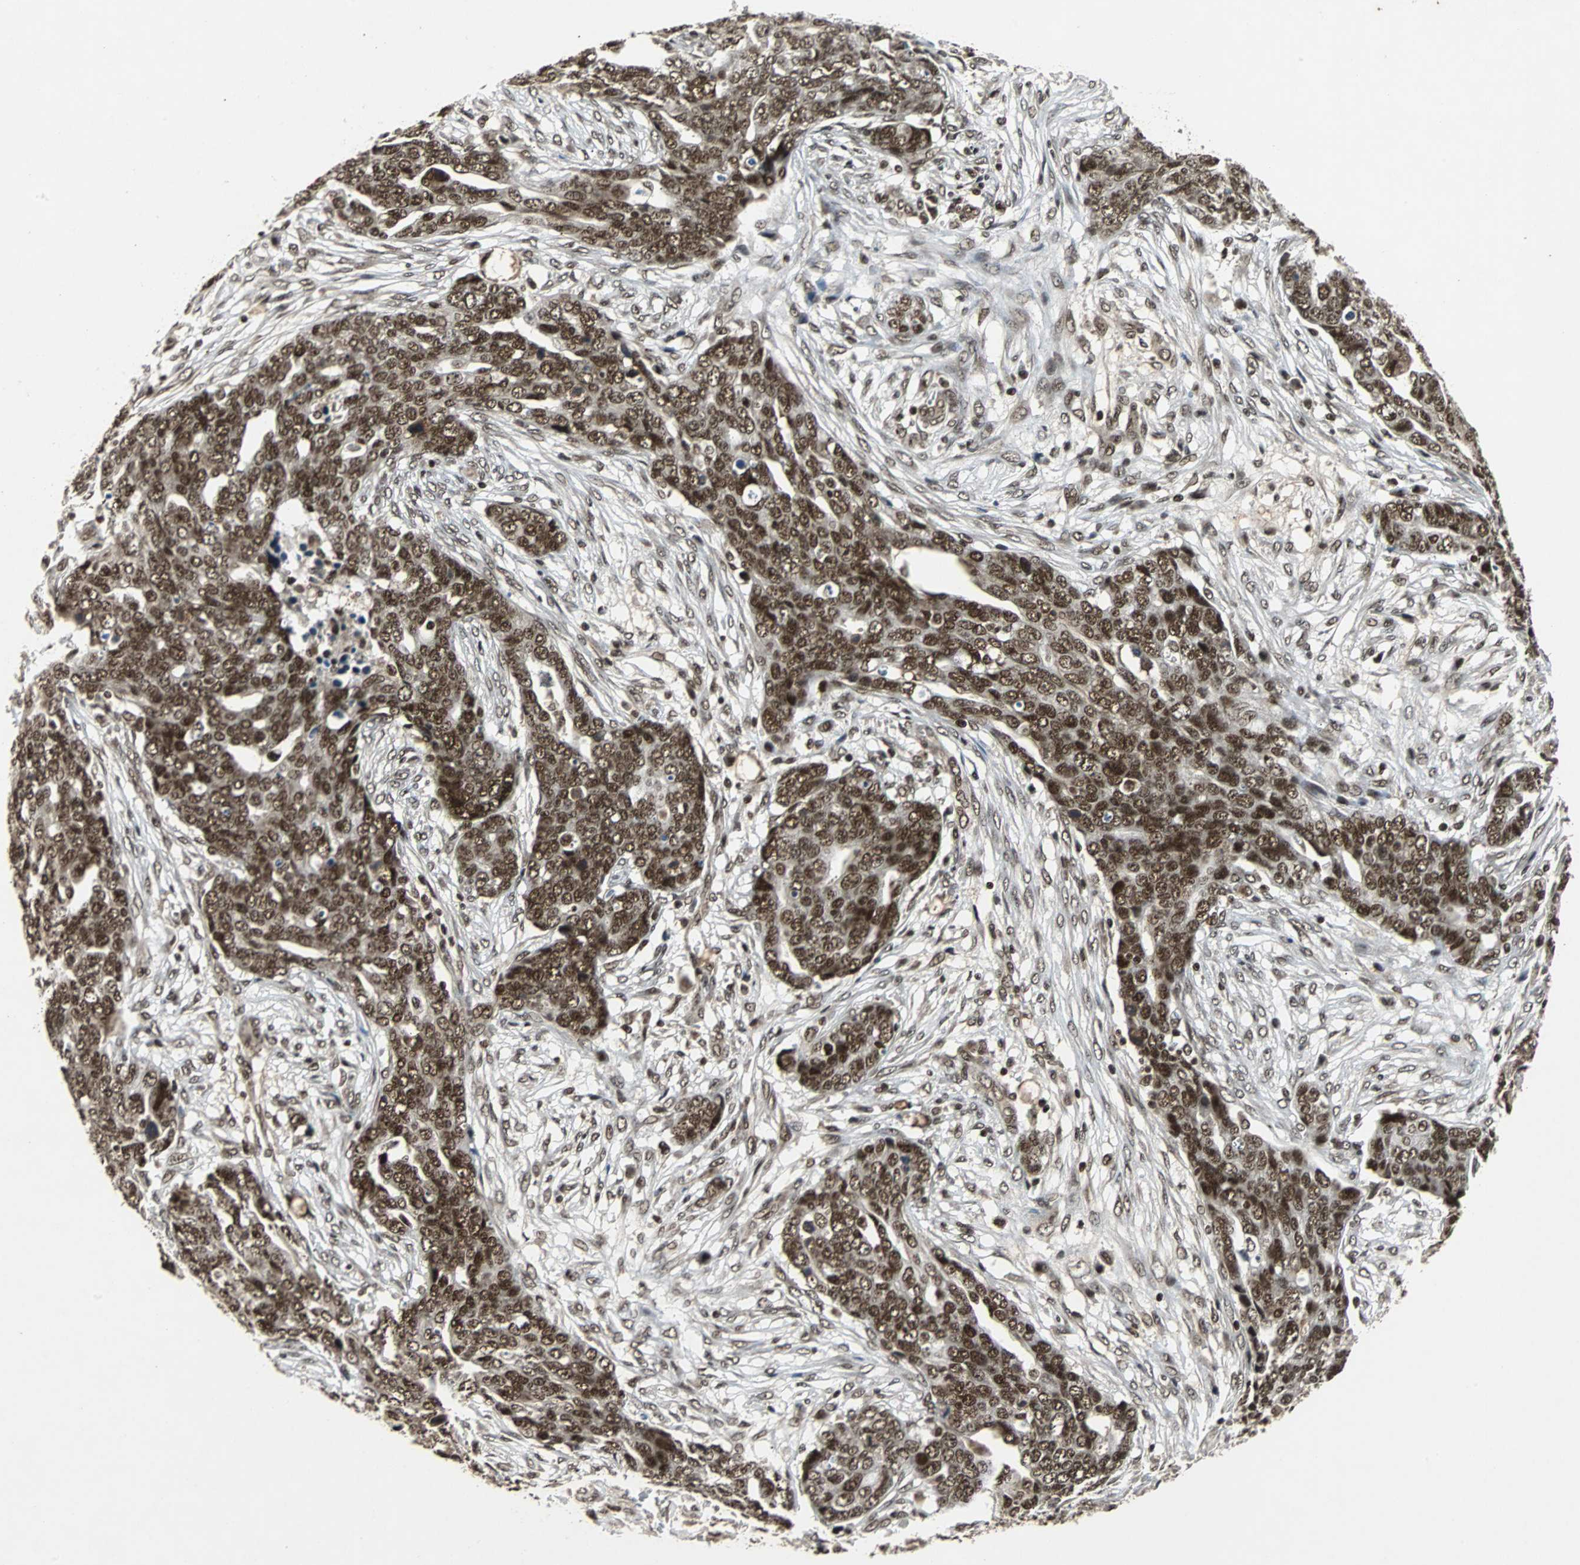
{"staining": {"intensity": "strong", "quantity": ">75%", "location": "nuclear"}, "tissue": "ovarian cancer", "cell_type": "Tumor cells", "image_type": "cancer", "snomed": [{"axis": "morphology", "description": "Normal tissue, NOS"}, {"axis": "morphology", "description": "Cystadenocarcinoma, serous, NOS"}, {"axis": "topography", "description": "Fallopian tube"}, {"axis": "topography", "description": "Ovary"}], "caption": "Ovarian cancer stained with immunohistochemistry displays strong nuclear expression in approximately >75% of tumor cells. The staining was performed using DAB to visualize the protein expression in brown, while the nuclei were stained in blue with hematoxylin (Magnification: 20x).", "gene": "TAF5", "patient": {"sex": "female", "age": 56}}